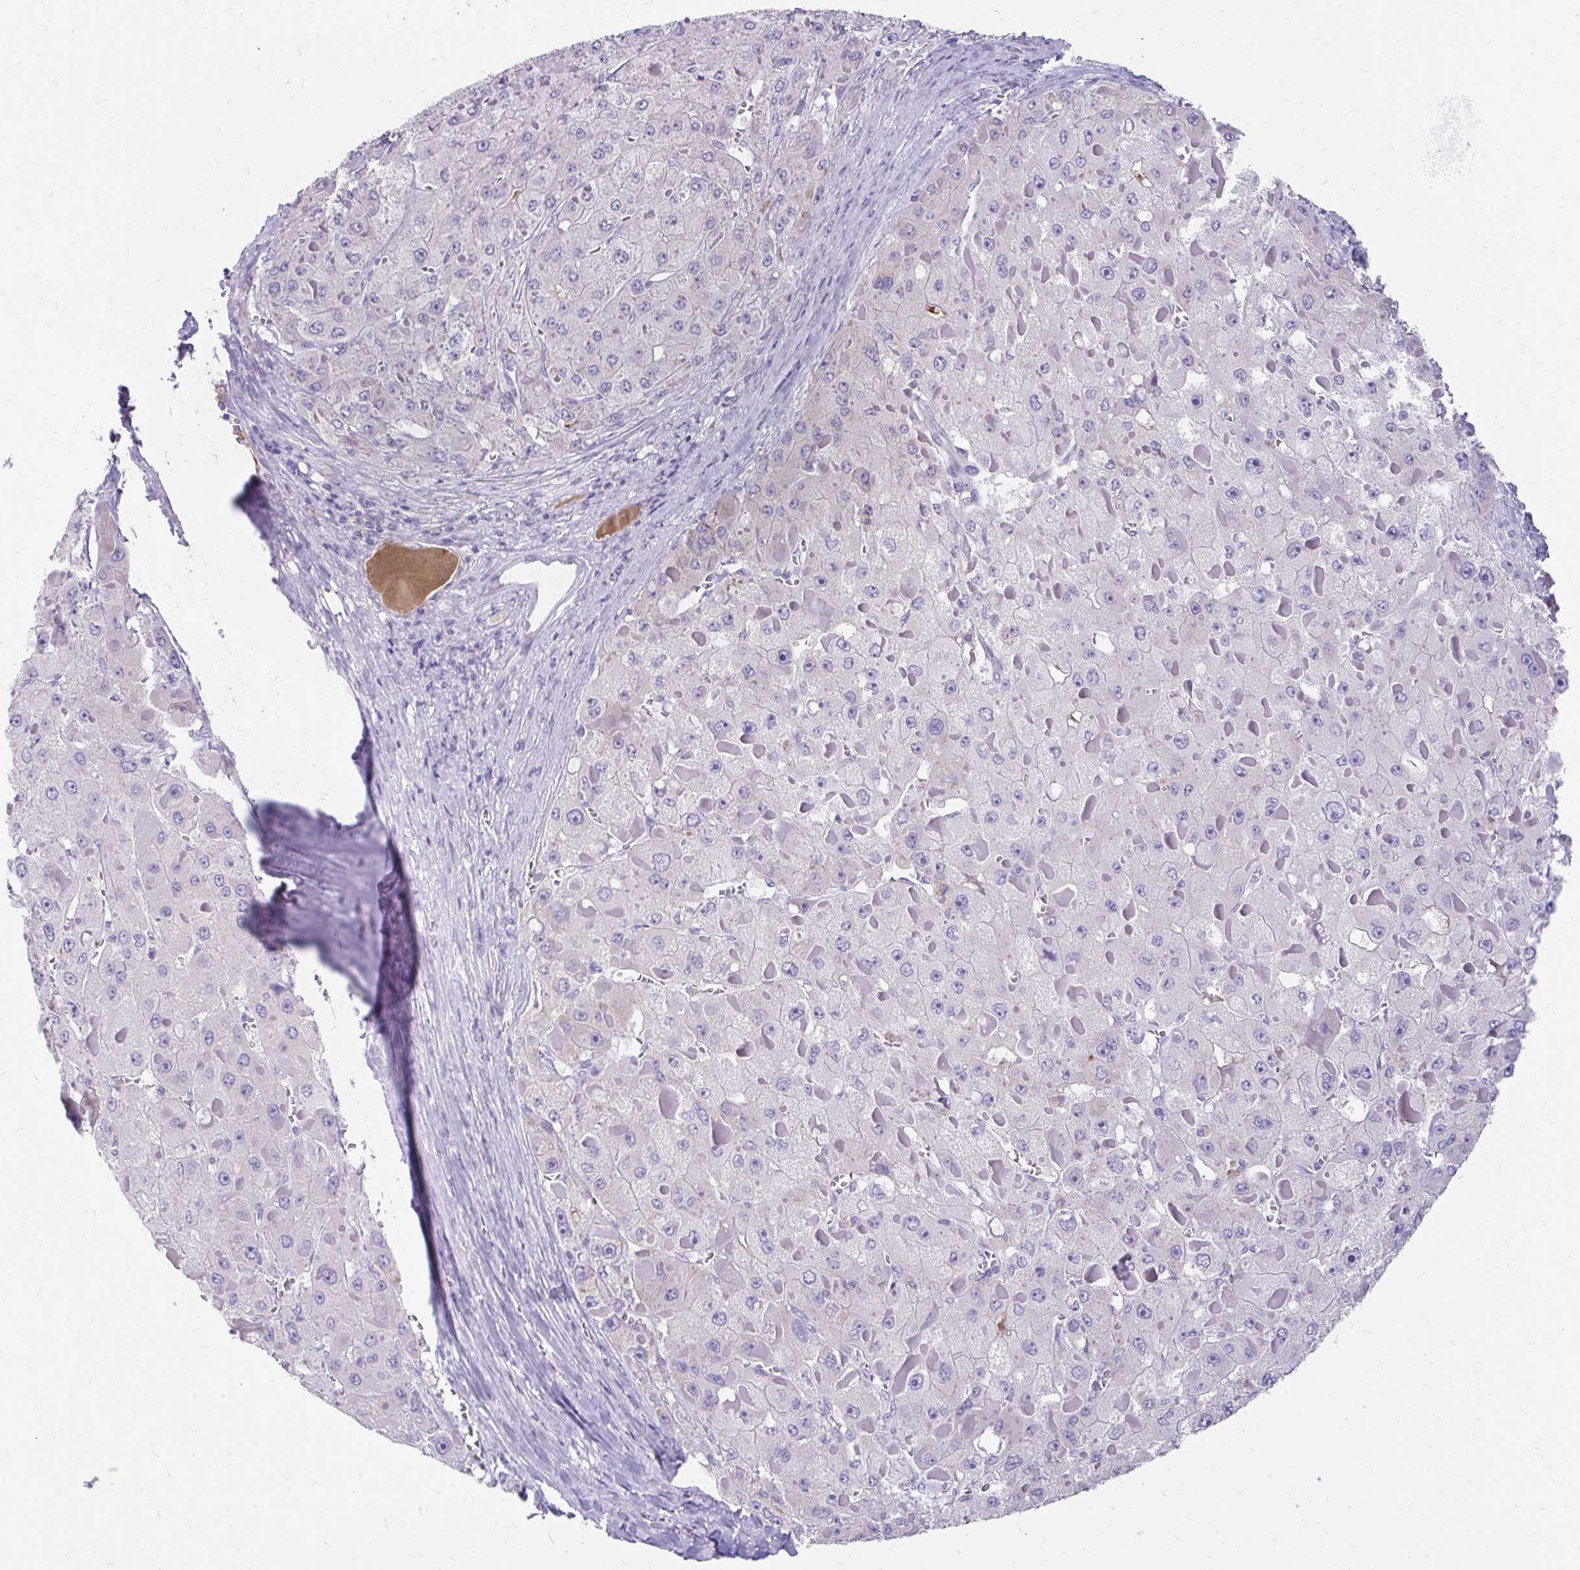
{"staining": {"intensity": "negative", "quantity": "none", "location": "none"}, "tissue": "liver cancer", "cell_type": "Tumor cells", "image_type": "cancer", "snomed": [{"axis": "morphology", "description": "Carcinoma, Hepatocellular, NOS"}, {"axis": "topography", "description": "Liver"}], "caption": "The image reveals no significant positivity in tumor cells of liver cancer (hepatocellular carcinoma).", "gene": "CFH", "patient": {"sex": "female", "age": 73}}